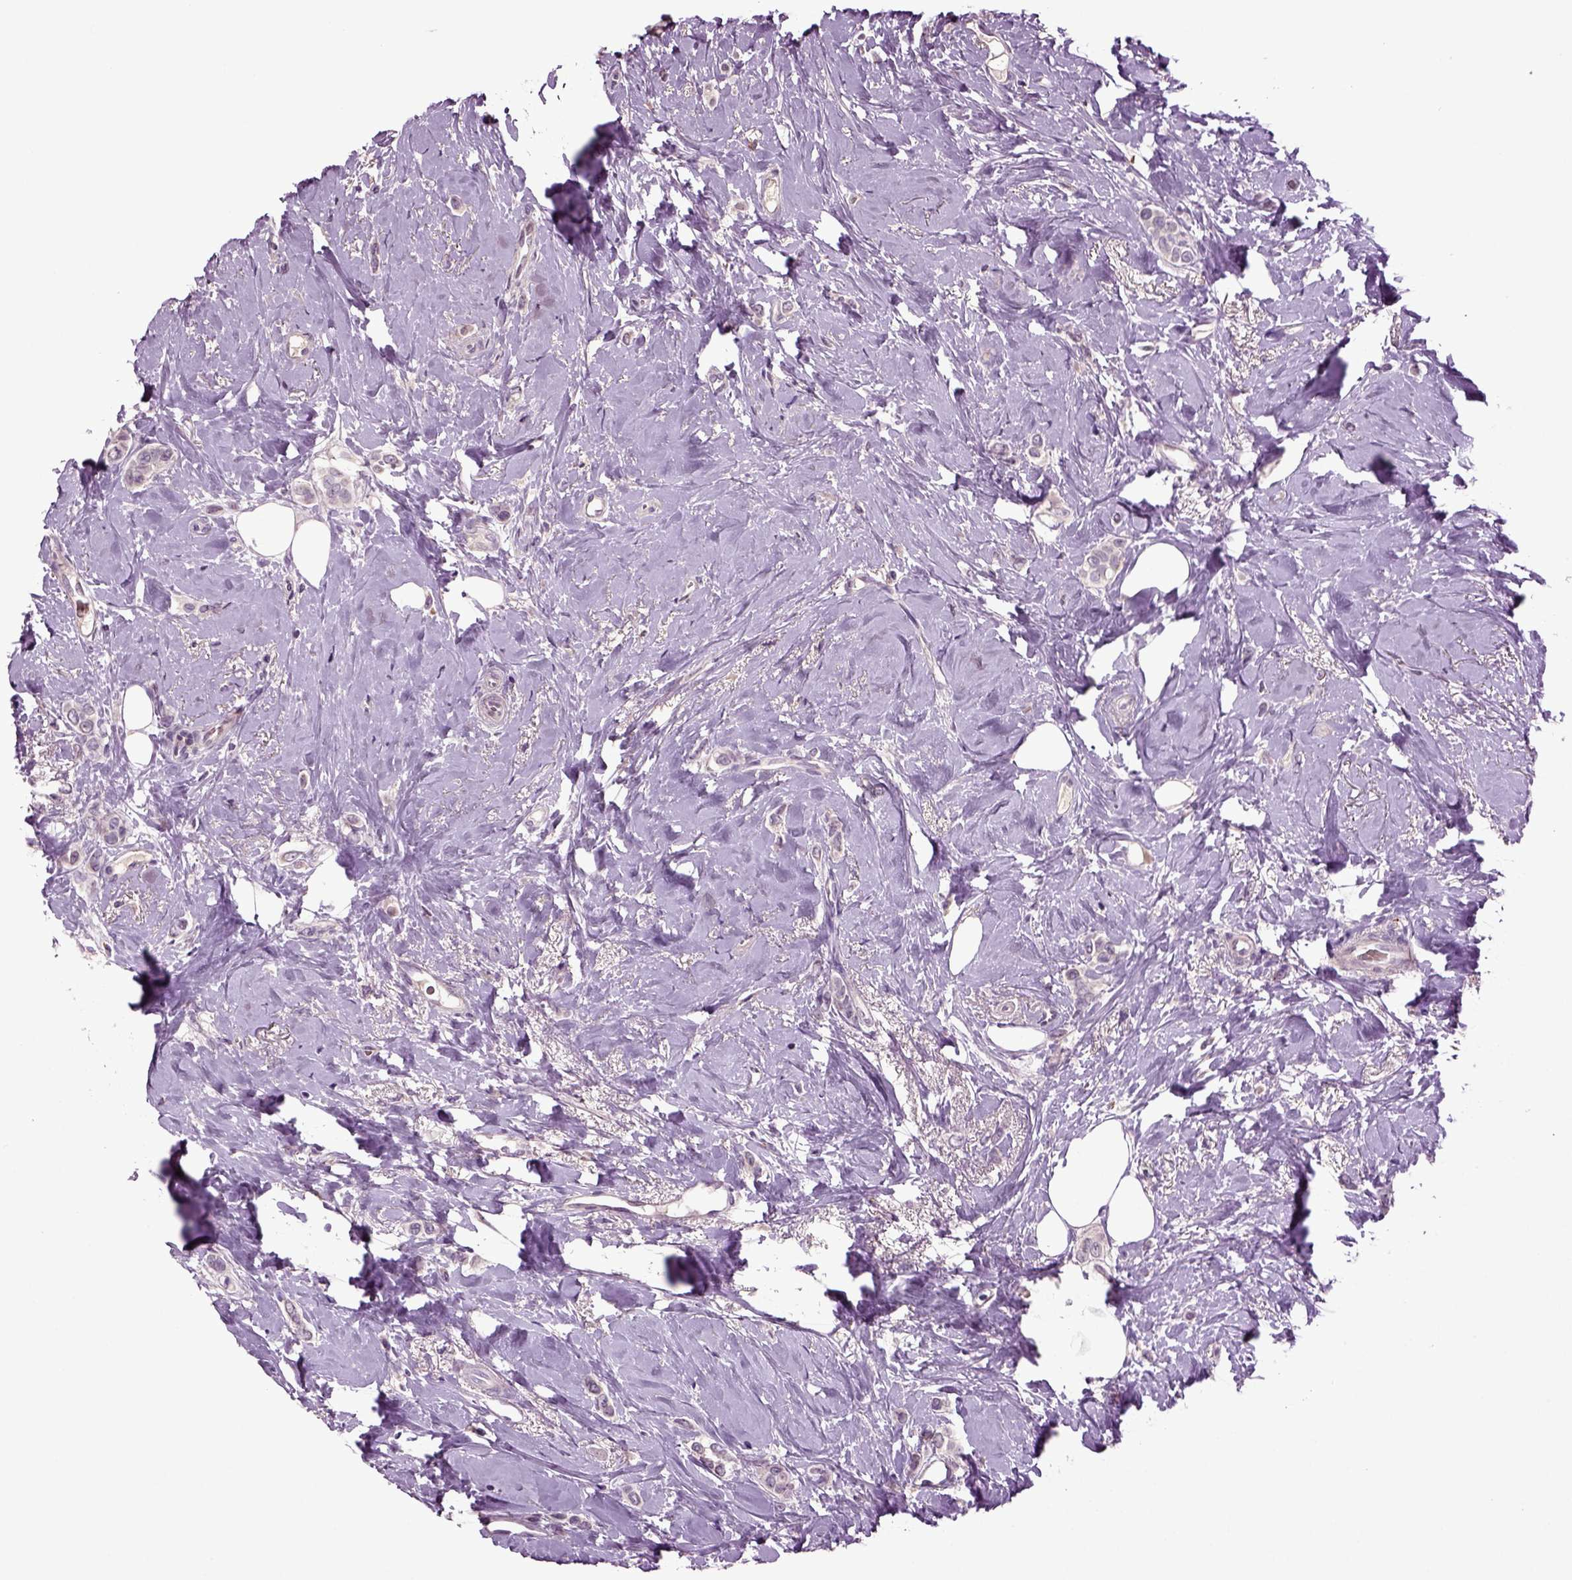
{"staining": {"intensity": "negative", "quantity": "none", "location": "none"}, "tissue": "breast cancer", "cell_type": "Tumor cells", "image_type": "cancer", "snomed": [{"axis": "morphology", "description": "Lobular carcinoma"}, {"axis": "topography", "description": "Breast"}], "caption": "High magnification brightfield microscopy of breast lobular carcinoma stained with DAB (3,3'-diaminobenzidine) (brown) and counterstained with hematoxylin (blue): tumor cells show no significant staining.", "gene": "SLC17A6", "patient": {"sex": "female", "age": 66}}